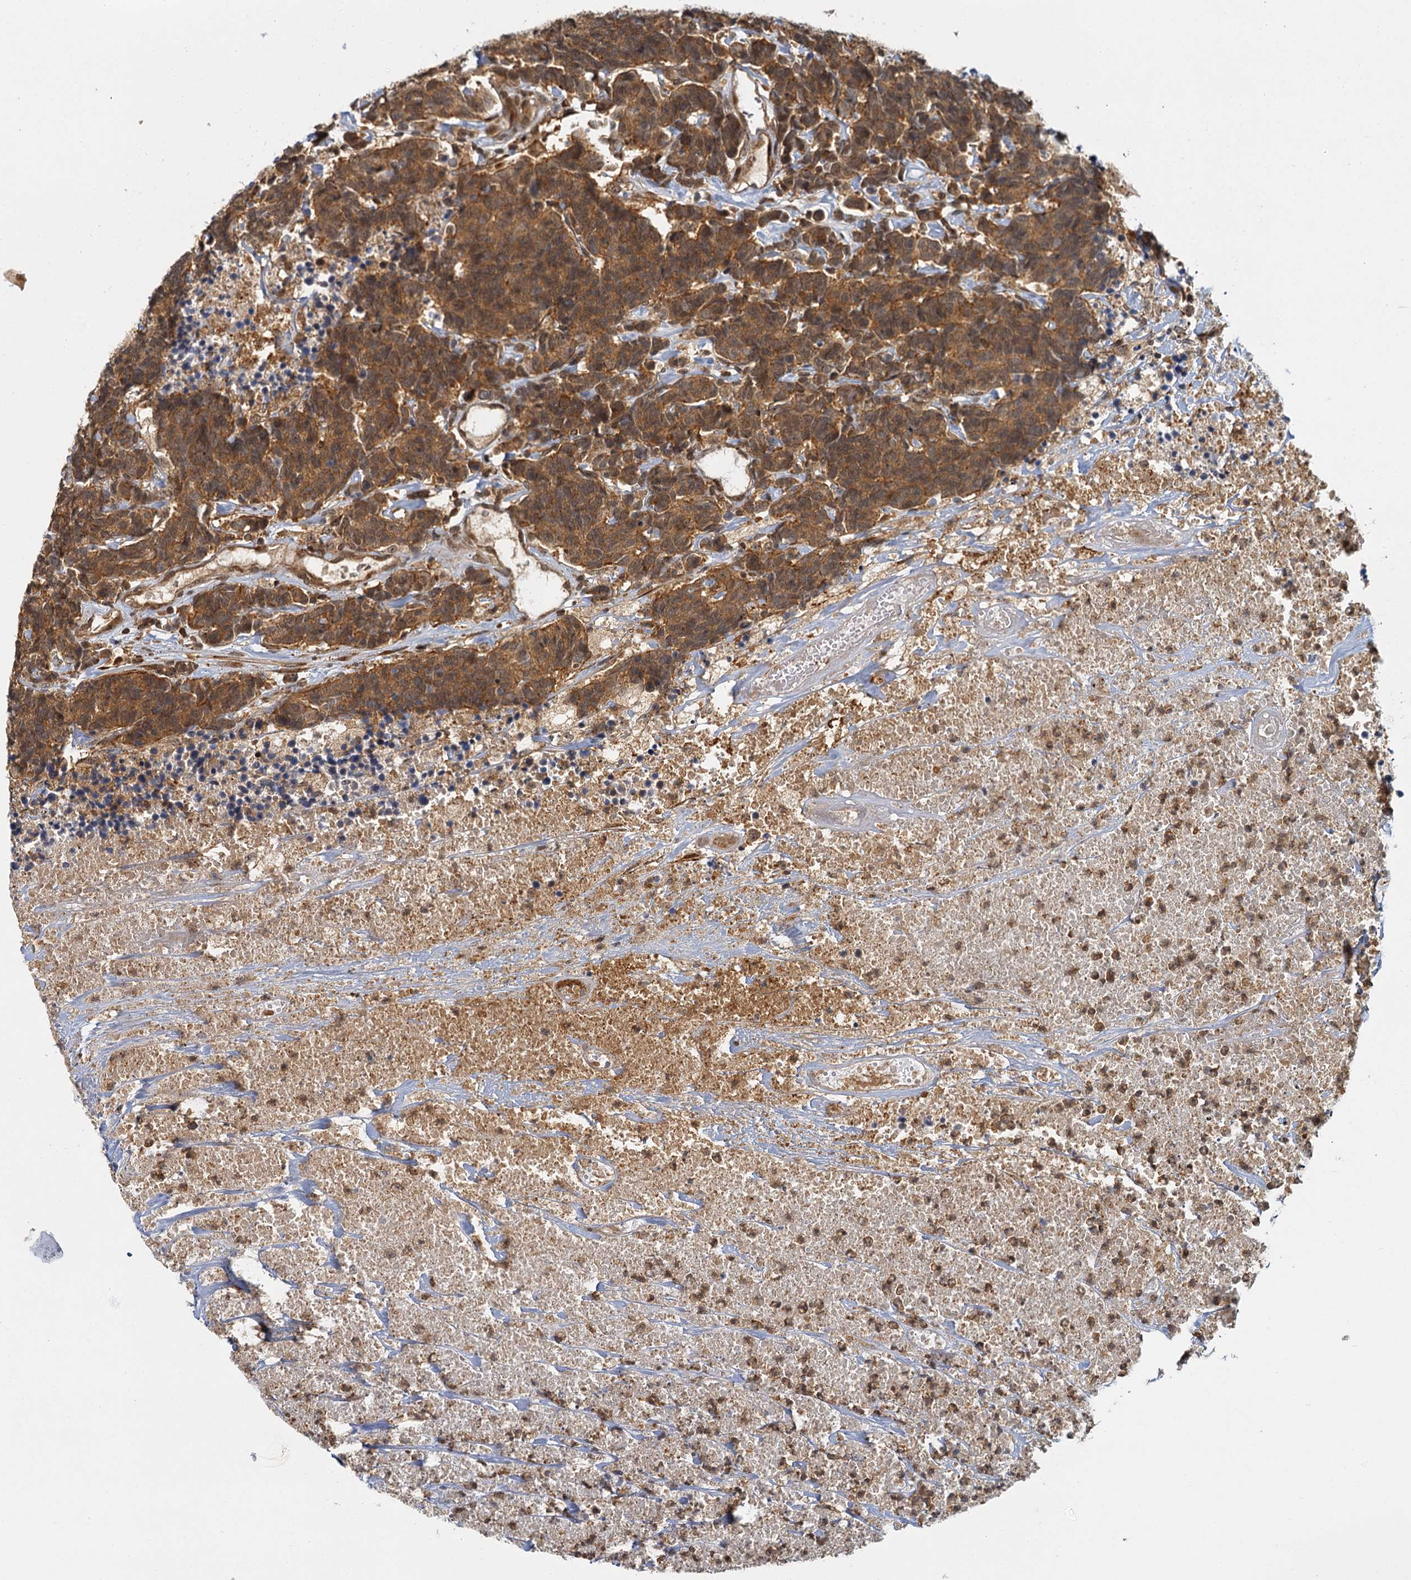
{"staining": {"intensity": "moderate", "quantity": ">75%", "location": "cytoplasmic/membranous"}, "tissue": "carcinoid", "cell_type": "Tumor cells", "image_type": "cancer", "snomed": [{"axis": "morphology", "description": "Carcinoma, NOS"}, {"axis": "morphology", "description": "Carcinoid, malignant, NOS"}, {"axis": "topography", "description": "Urinary bladder"}], "caption": "Carcinoid was stained to show a protein in brown. There is medium levels of moderate cytoplasmic/membranous positivity in about >75% of tumor cells.", "gene": "ZNF549", "patient": {"sex": "male", "age": 57}}